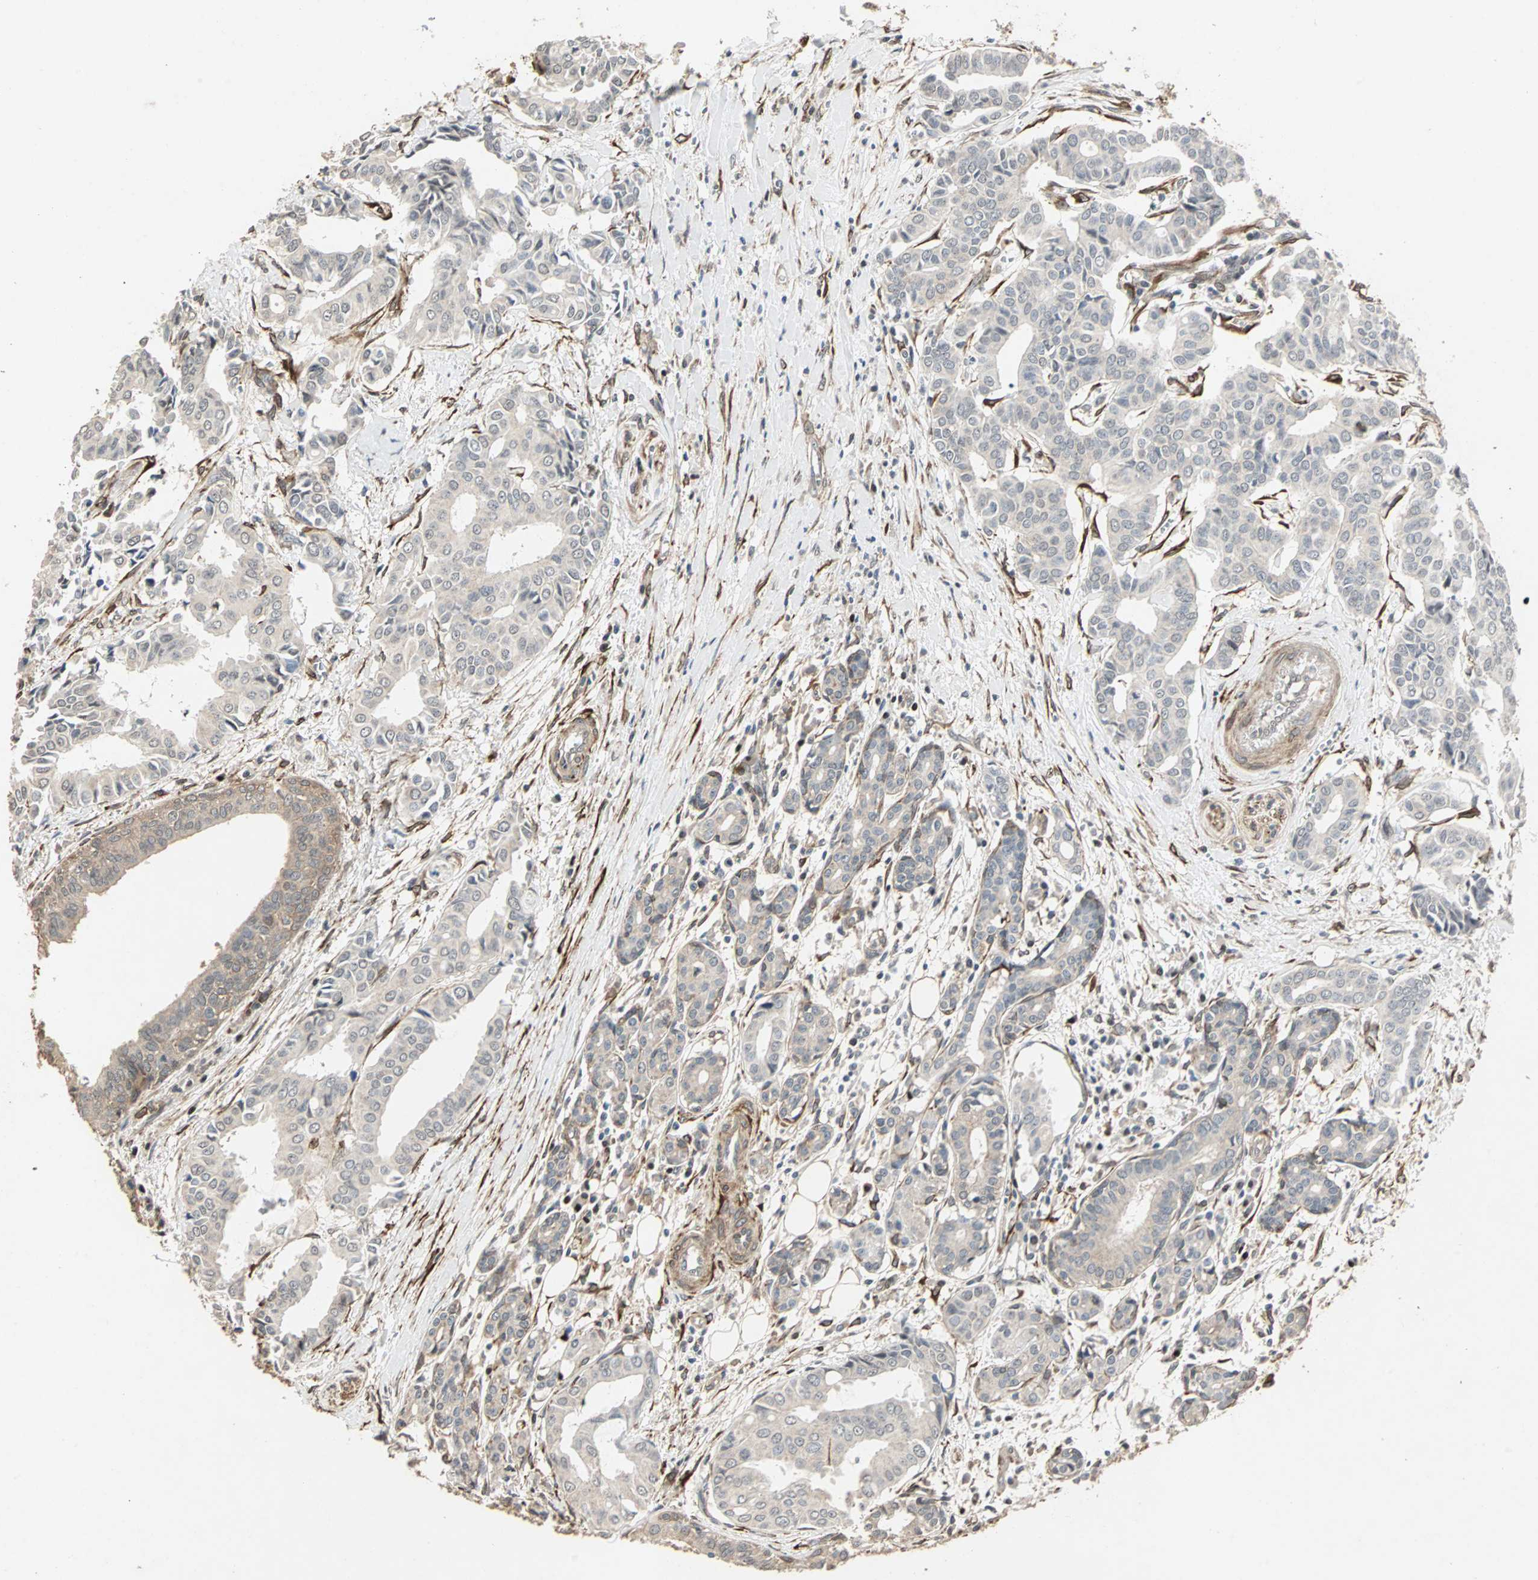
{"staining": {"intensity": "weak", "quantity": "<25%", "location": "nuclear"}, "tissue": "head and neck cancer", "cell_type": "Tumor cells", "image_type": "cancer", "snomed": [{"axis": "morphology", "description": "Adenocarcinoma, NOS"}, {"axis": "topography", "description": "Salivary gland"}, {"axis": "topography", "description": "Head-Neck"}], "caption": "Photomicrograph shows no significant protein expression in tumor cells of head and neck adenocarcinoma.", "gene": "TRPV4", "patient": {"sex": "female", "age": 59}}